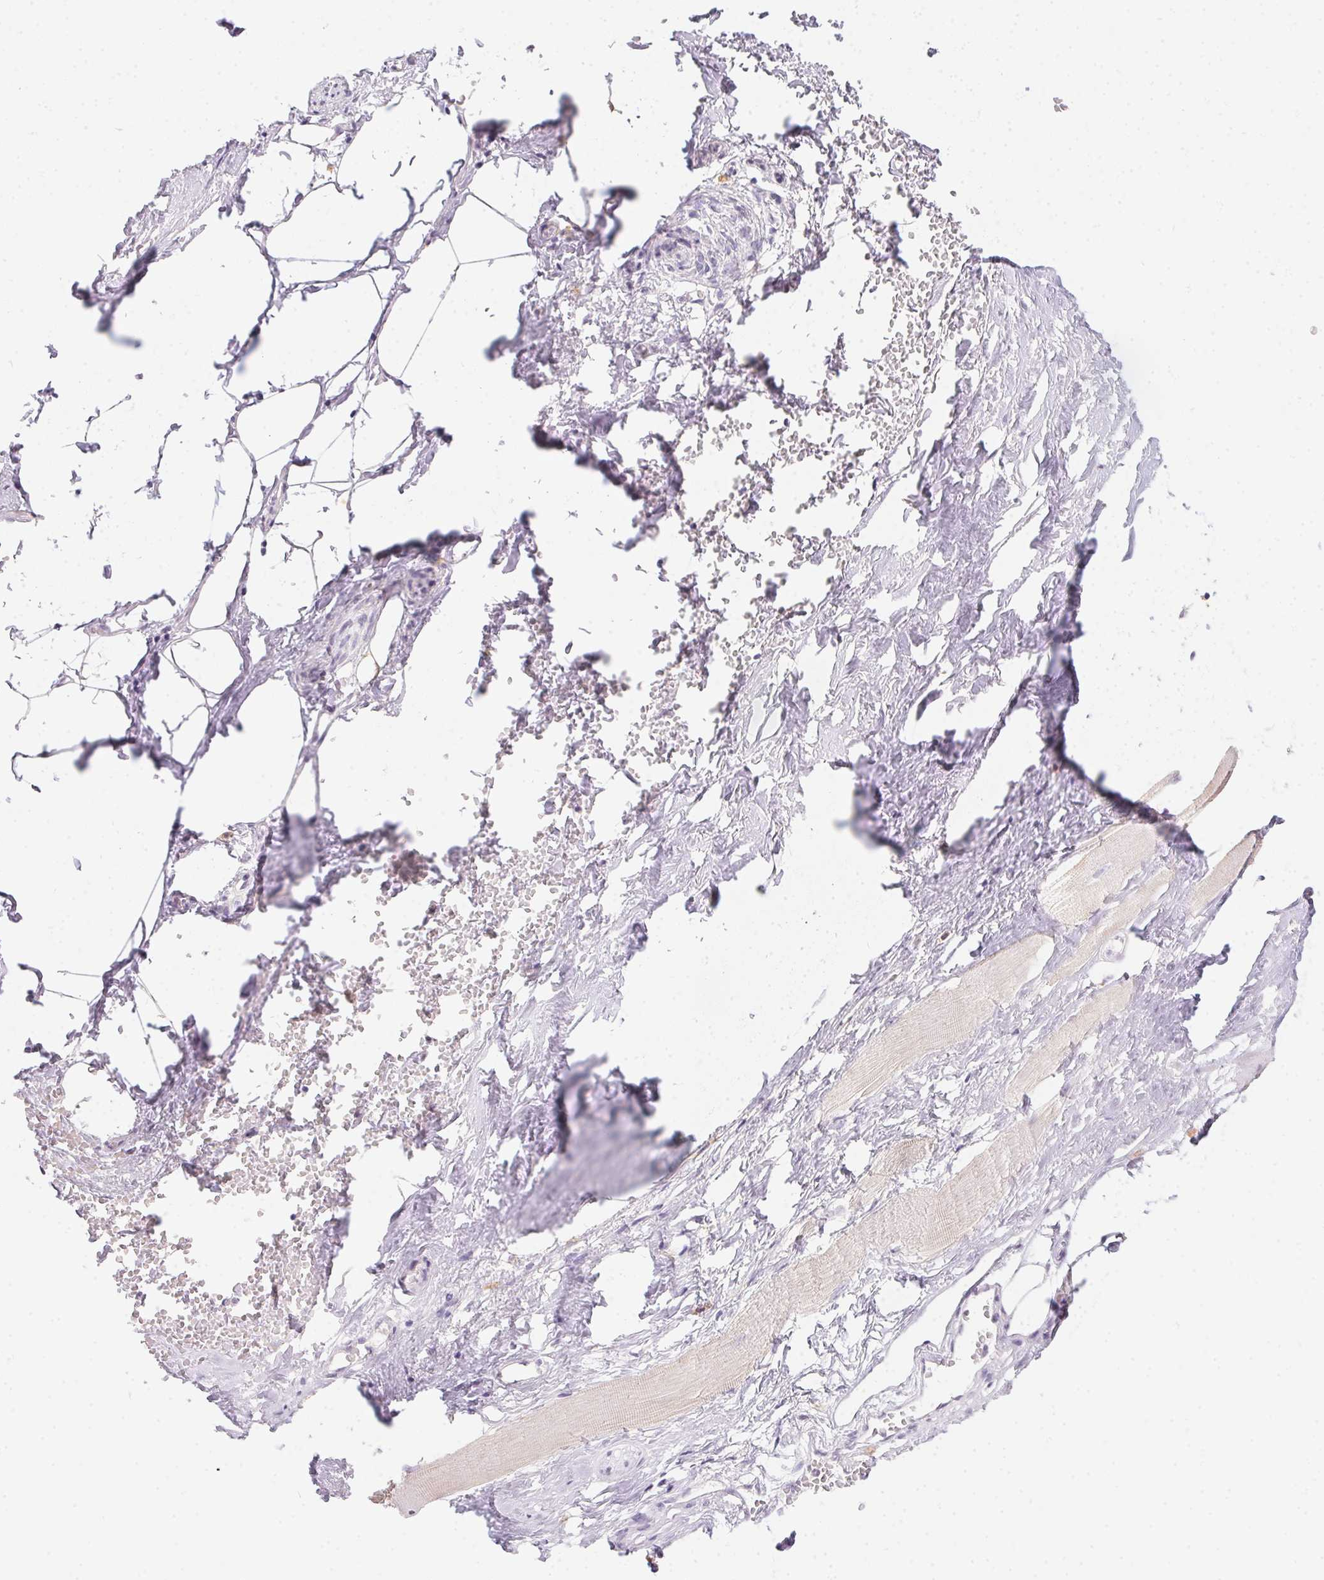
{"staining": {"intensity": "negative", "quantity": "none", "location": "none"}, "tissue": "adipose tissue", "cell_type": "Adipocytes", "image_type": "normal", "snomed": [{"axis": "morphology", "description": "Normal tissue, NOS"}, {"axis": "topography", "description": "Prostate"}, {"axis": "topography", "description": "Peripheral nerve tissue"}], "caption": "Immunohistochemical staining of benign human adipose tissue reveals no significant positivity in adipocytes.", "gene": "MORC1", "patient": {"sex": "male", "age": 55}}